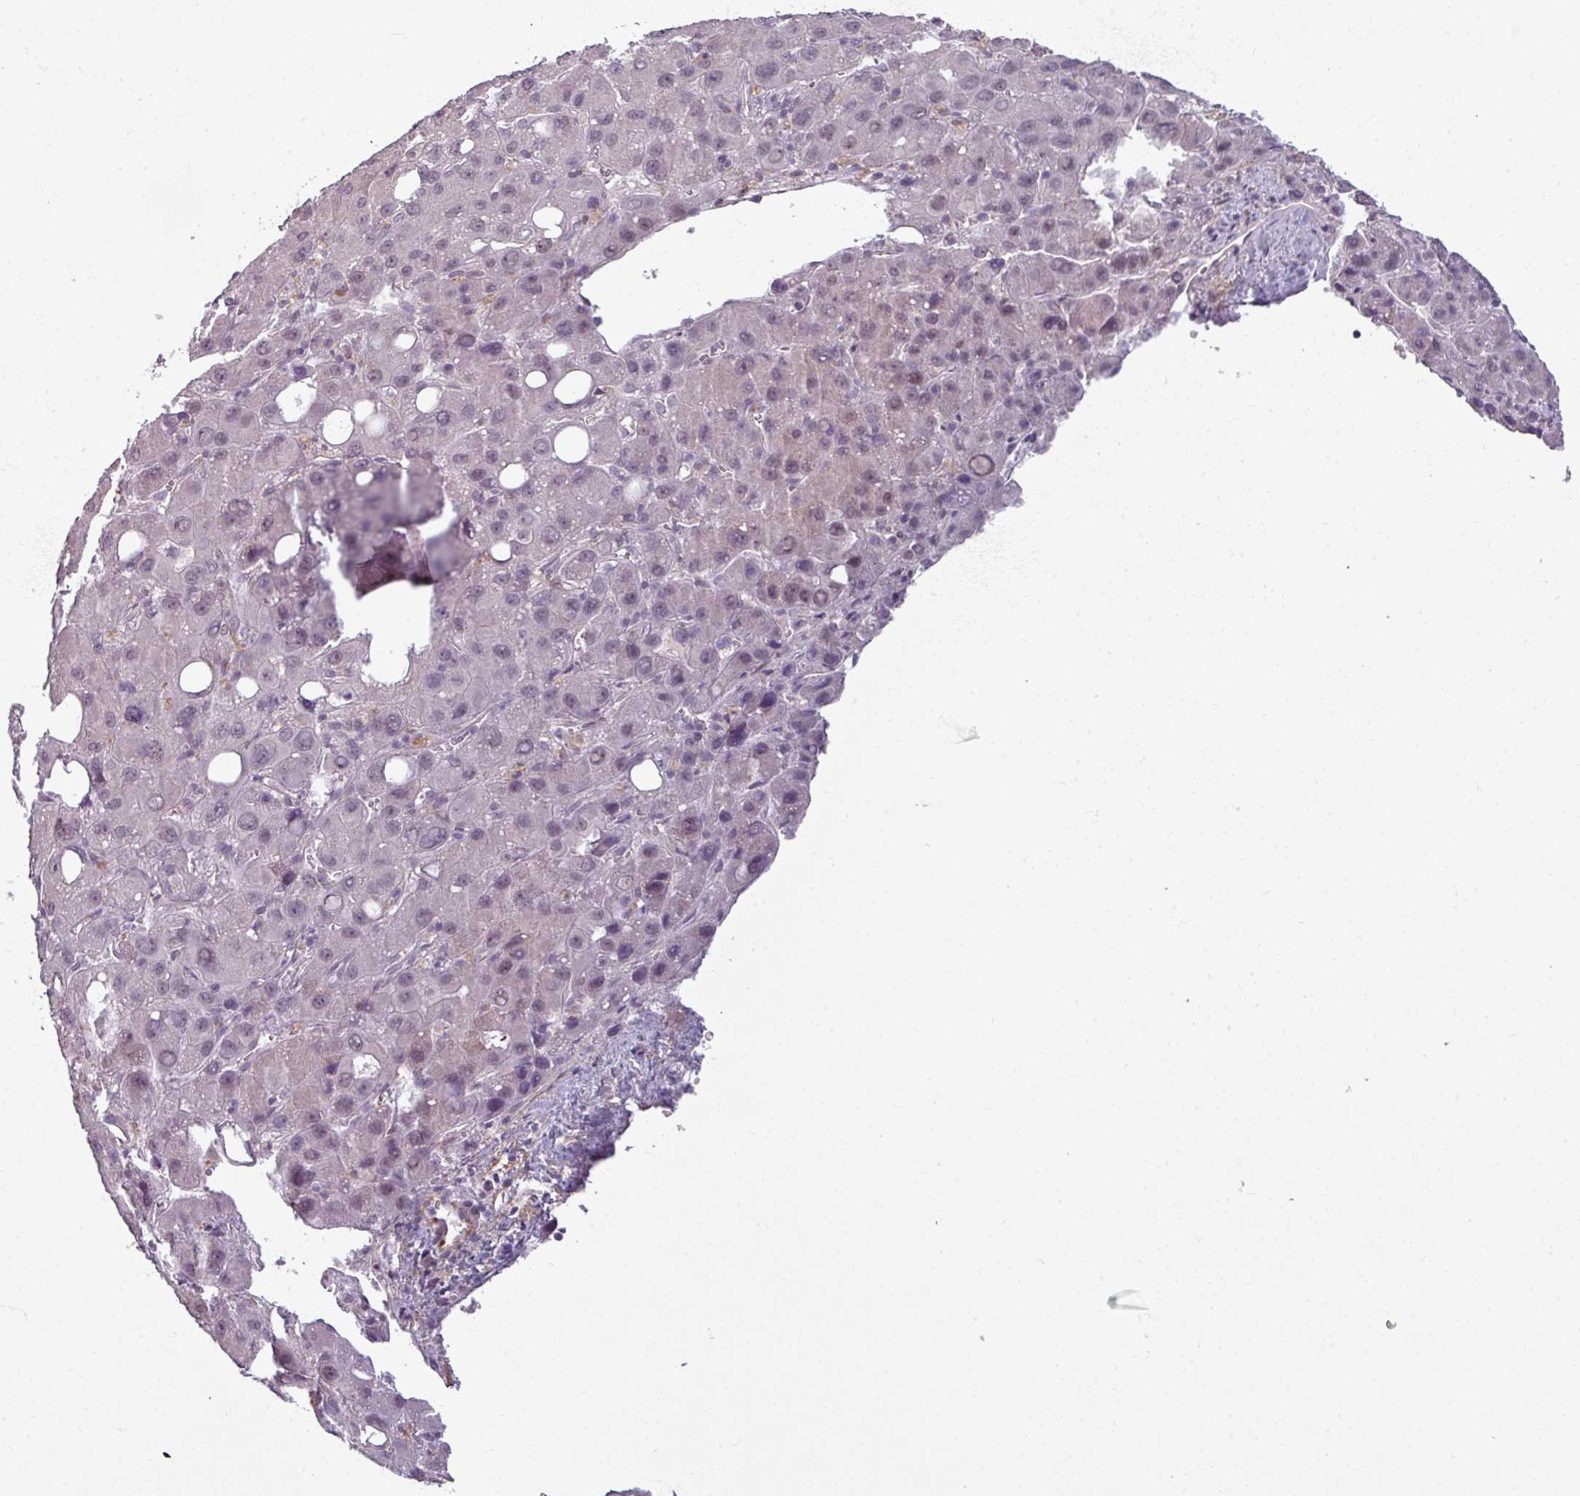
{"staining": {"intensity": "weak", "quantity": "25%-75%", "location": "nuclear"}, "tissue": "liver cancer", "cell_type": "Tumor cells", "image_type": "cancer", "snomed": [{"axis": "morphology", "description": "Carcinoma, Hepatocellular, NOS"}, {"axis": "topography", "description": "Liver"}], "caption": "Weak nuclear expression for a protein is present in about 25%-75% of tumor cells of liver cancer (hepatocellular carcinoma) using immunohistochemistry (IHC).", "gene": "UVSSA", "patient": {"sex": "male", "age": 55}}